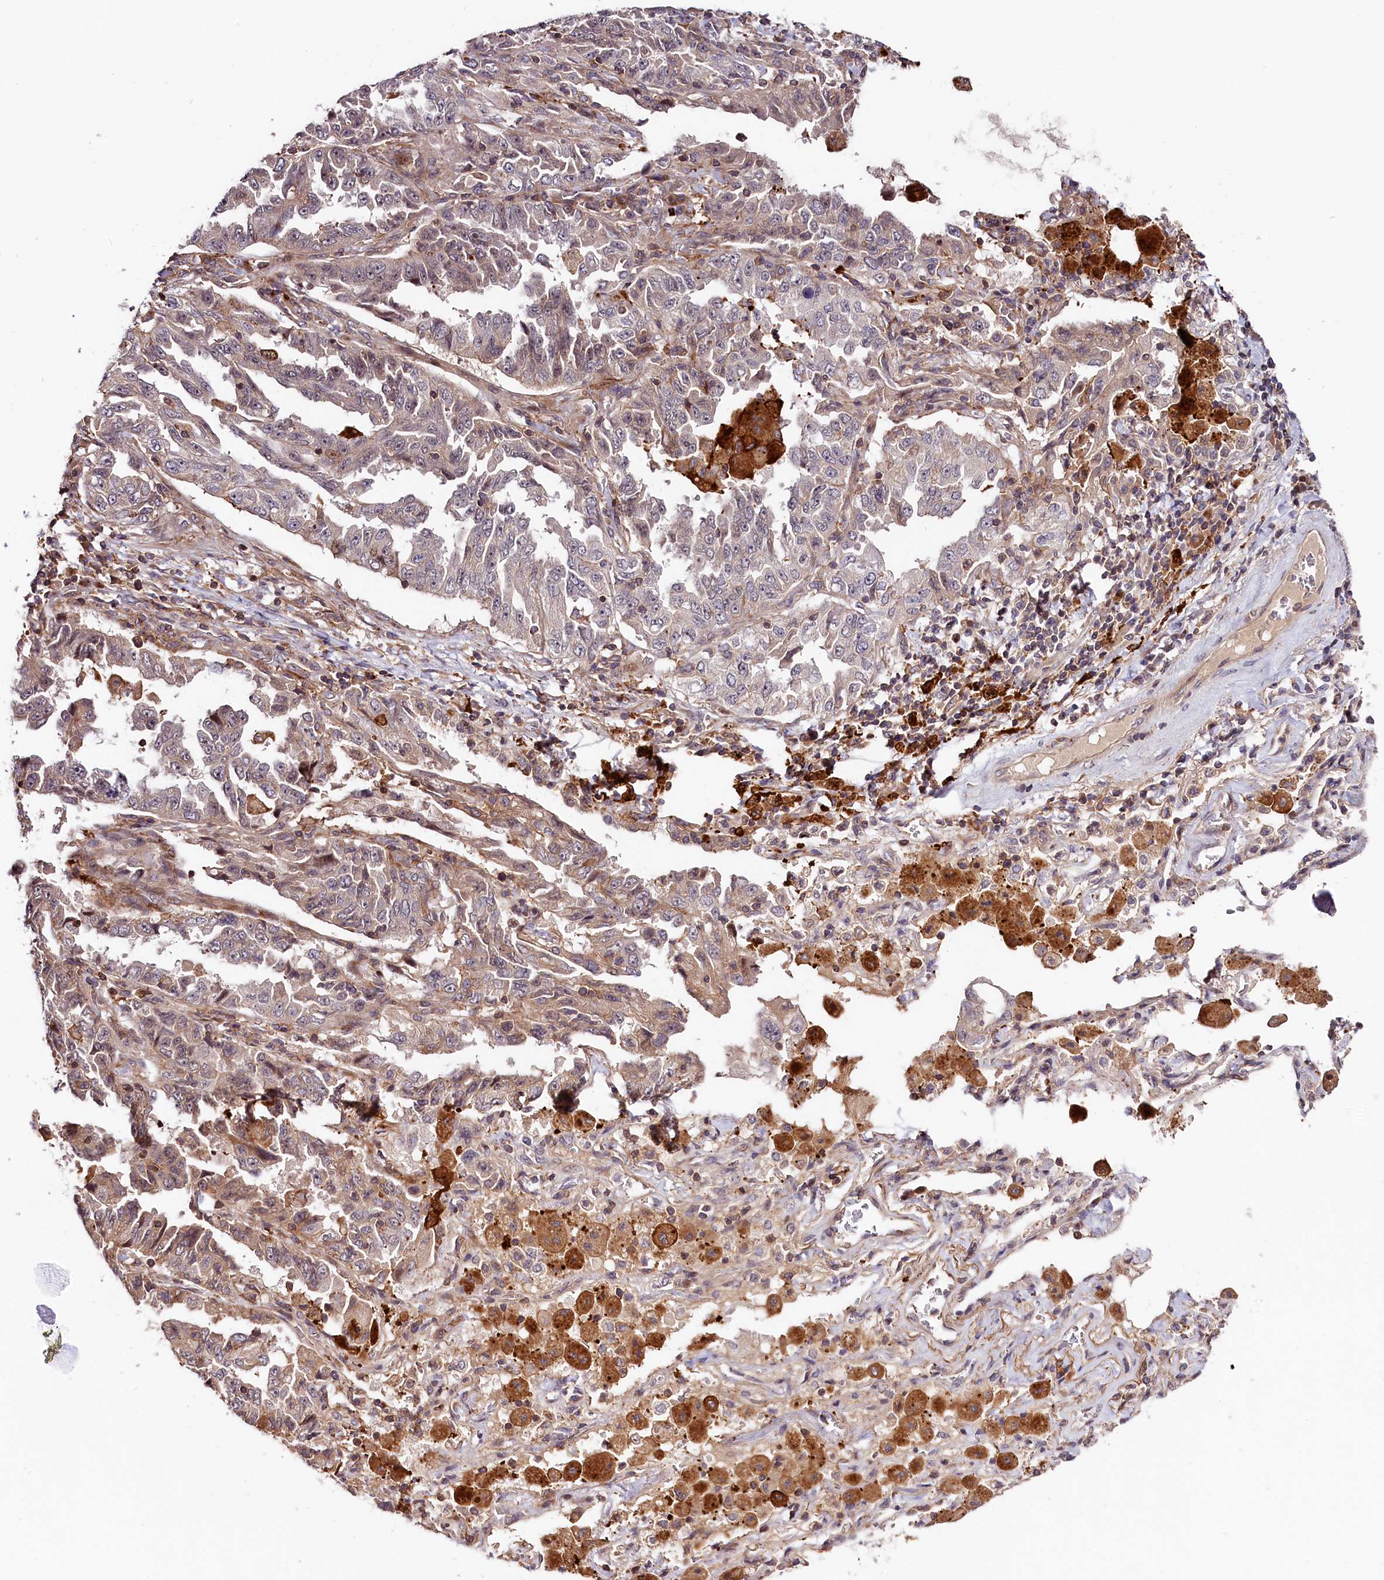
{"staining": {"intensity": "negative", "quantity": "none", "location": "none"}, "tissue": "lung cancer", "cell_type": "Tumor cells", "image_type": "cancer", "snomed": [{"axis": "morphology", "description": "Adenocarcinoma, NOS"}, {"axis": "topography", "description": "Lung"}], "caption": "Immunohistochemistry micrograph of lung adenocarcinoma stained for a protein (brown), which demonstrates no positivity in tumor cells.", "gene": "CACNA1H", "patient": {"sex": "female", "age": 51}}